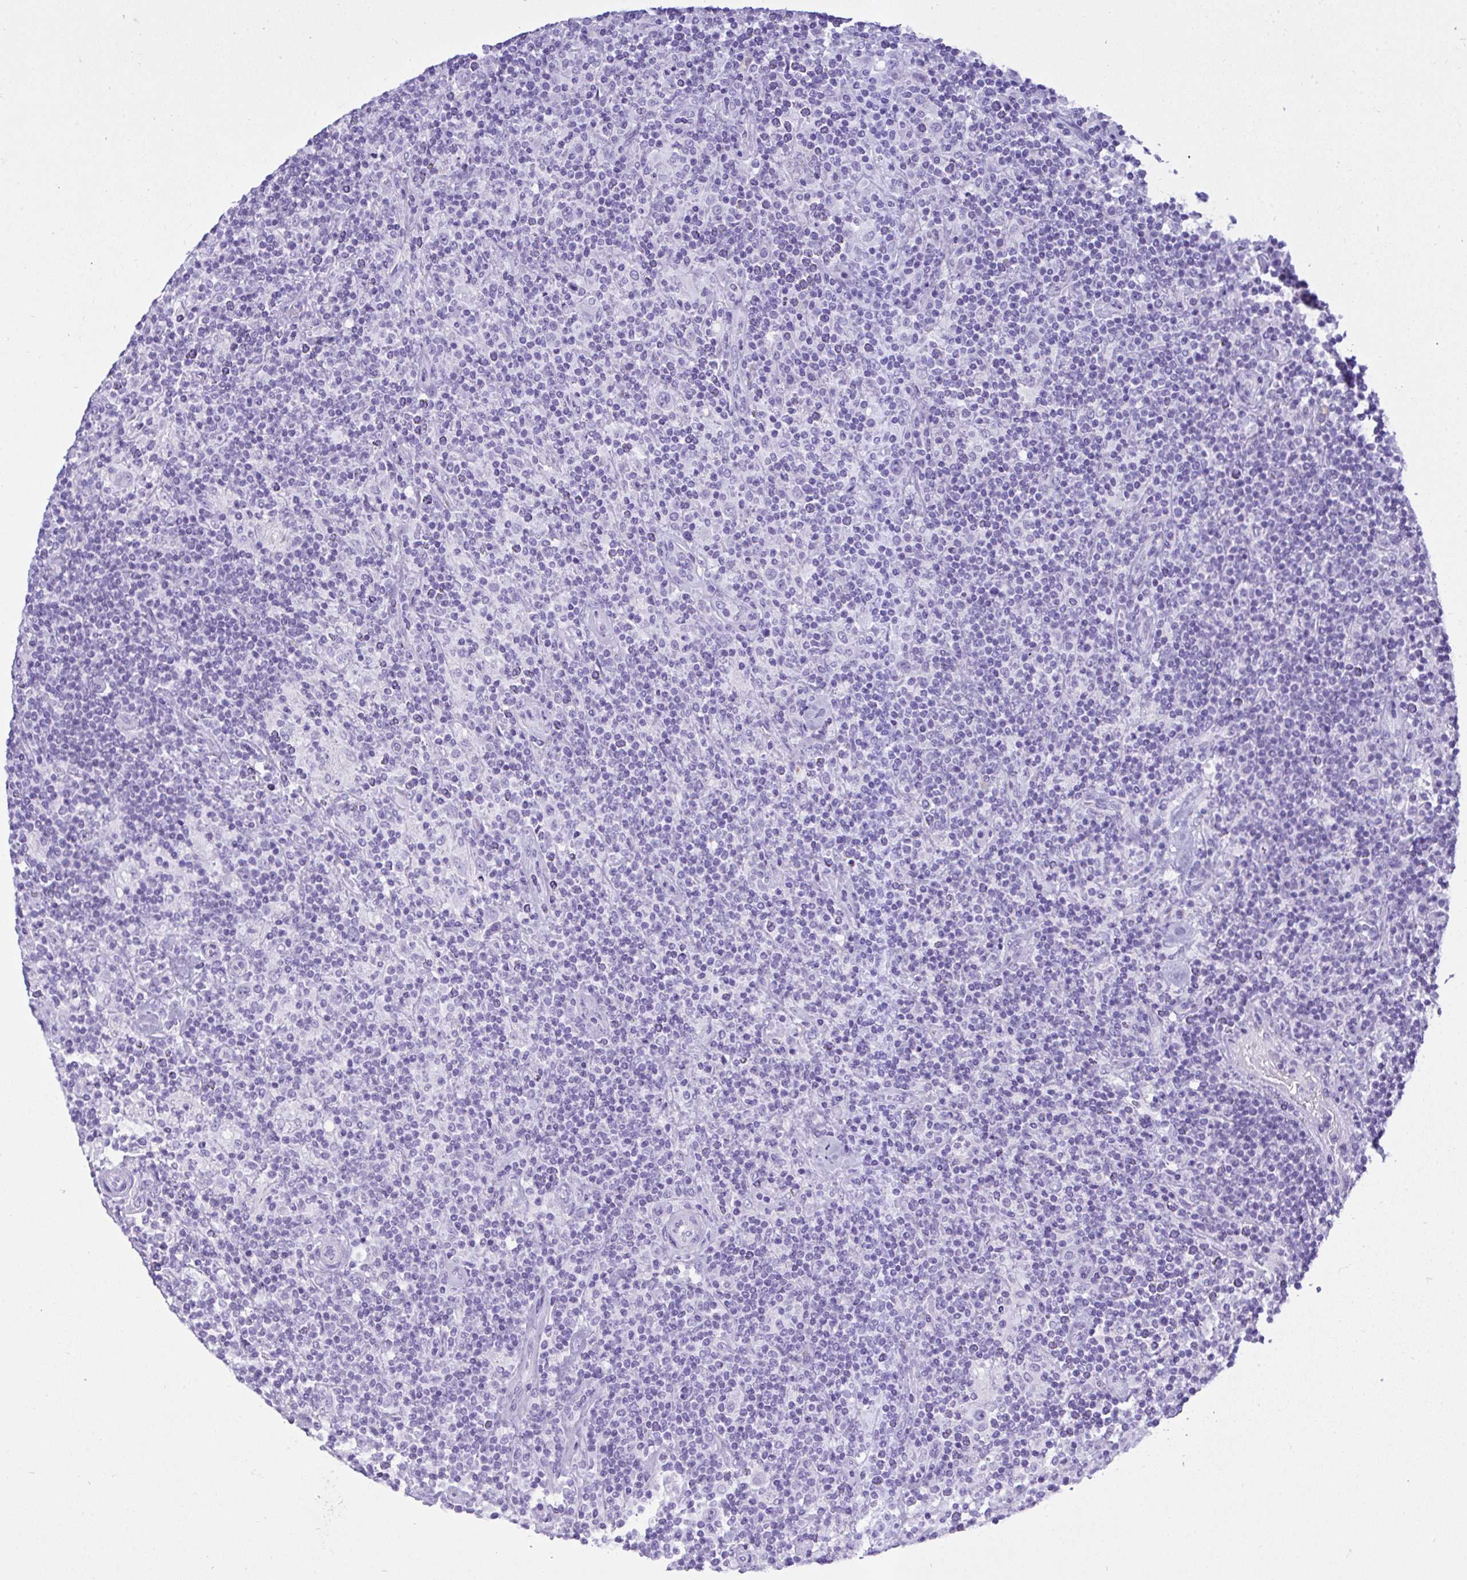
{"staining": {"intensity": "negative", "quantity": "none", "location": "none"}, "tissue": "lymphoma", "cell_type": "Tumor cells", "image_type": "cancer", "snomed": [{"axis": "morphology", "description": "Hodgkin's disease, NOS"}, {"axis": "topography", "description": "Lymph node"}], "caption": "A histopathology image of lymphoma stained for a protein demonstrates no brown staining in tumor cells. (Immunohistochemistry (ihc), brightfield microscopy, high magnification).", "gene": "AKR1D1", "patient": {"sex": "male", "age": 70}}